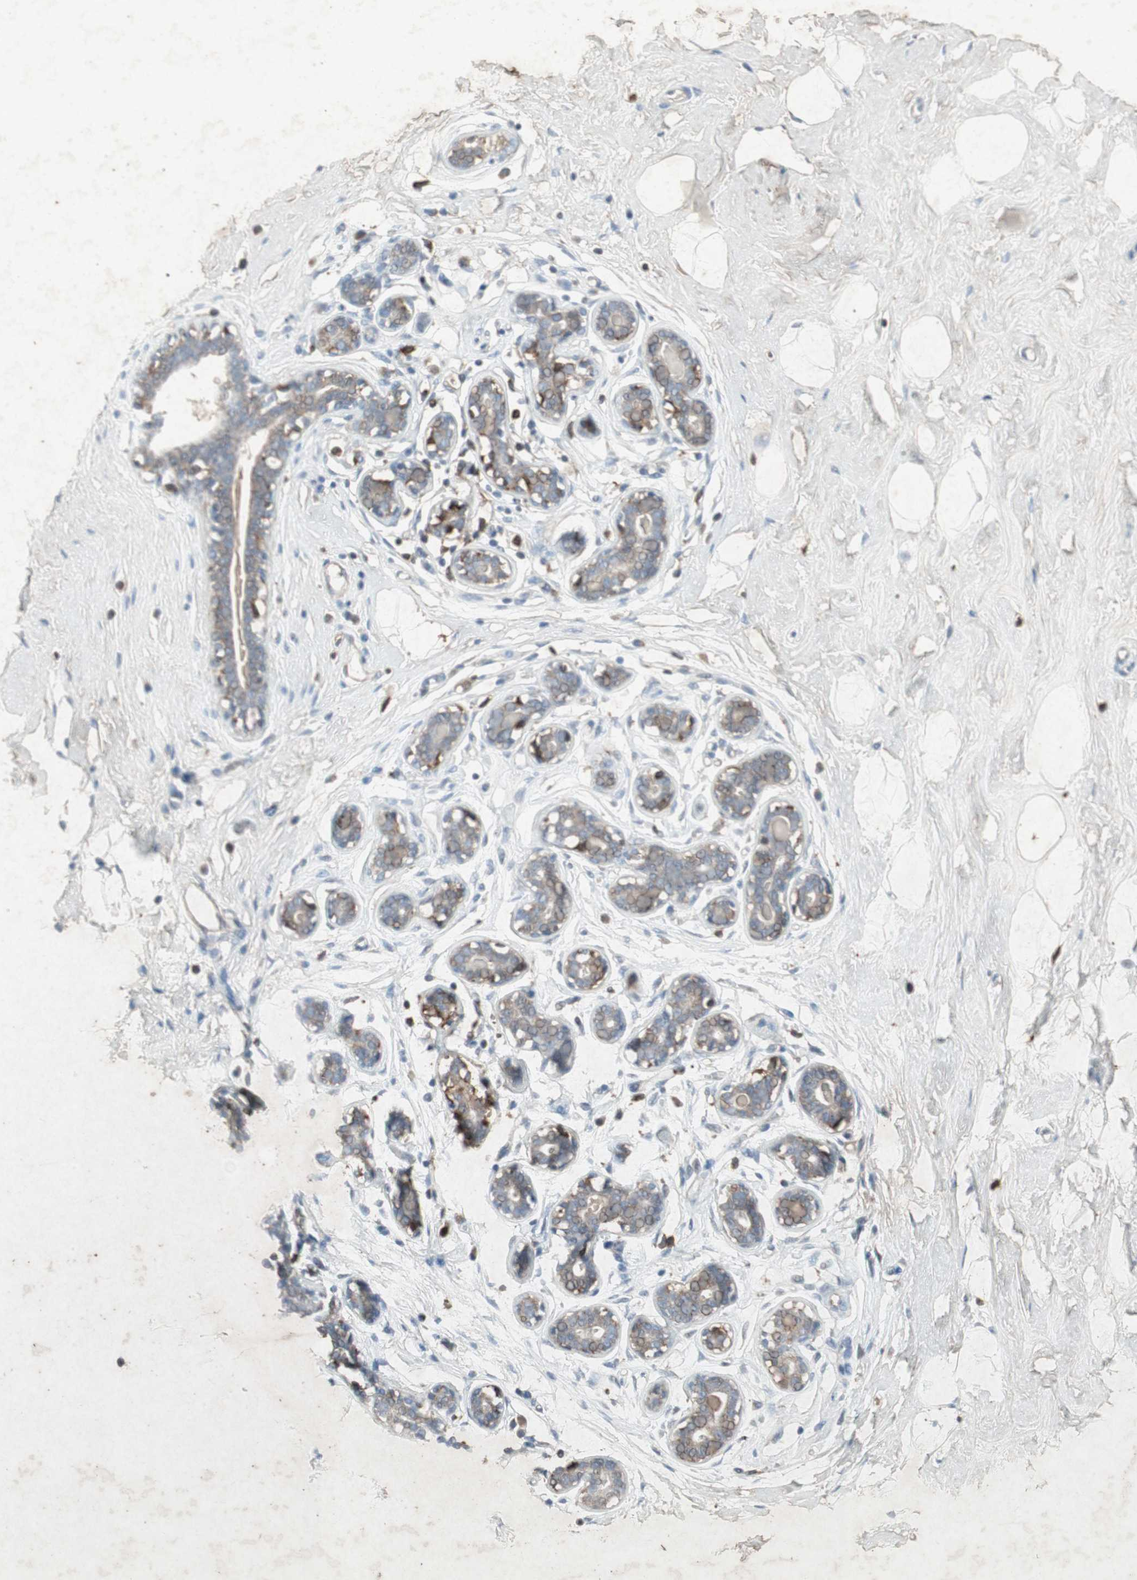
{"staining": {"intensity": "negative", "quantity": "none", "location": "none"}, "tissue": "breast", "cell_type": "Adipocytes", "image_type": "normal", "snomed": [{"axis": "morphology", "description": "Normal tissue, NOS"}, {"axis": "topography", "description": "Breast"}], "caption": "A high-resolution photomicrograph shows IHC staining of normal breast, which shows no significant positivity in adipocytes. (DAB immunohistochemistry (IHC) with hematoxylin counter stain).", "gene": "TYROBP", "patient": {"sex": "female", "age": 23}}